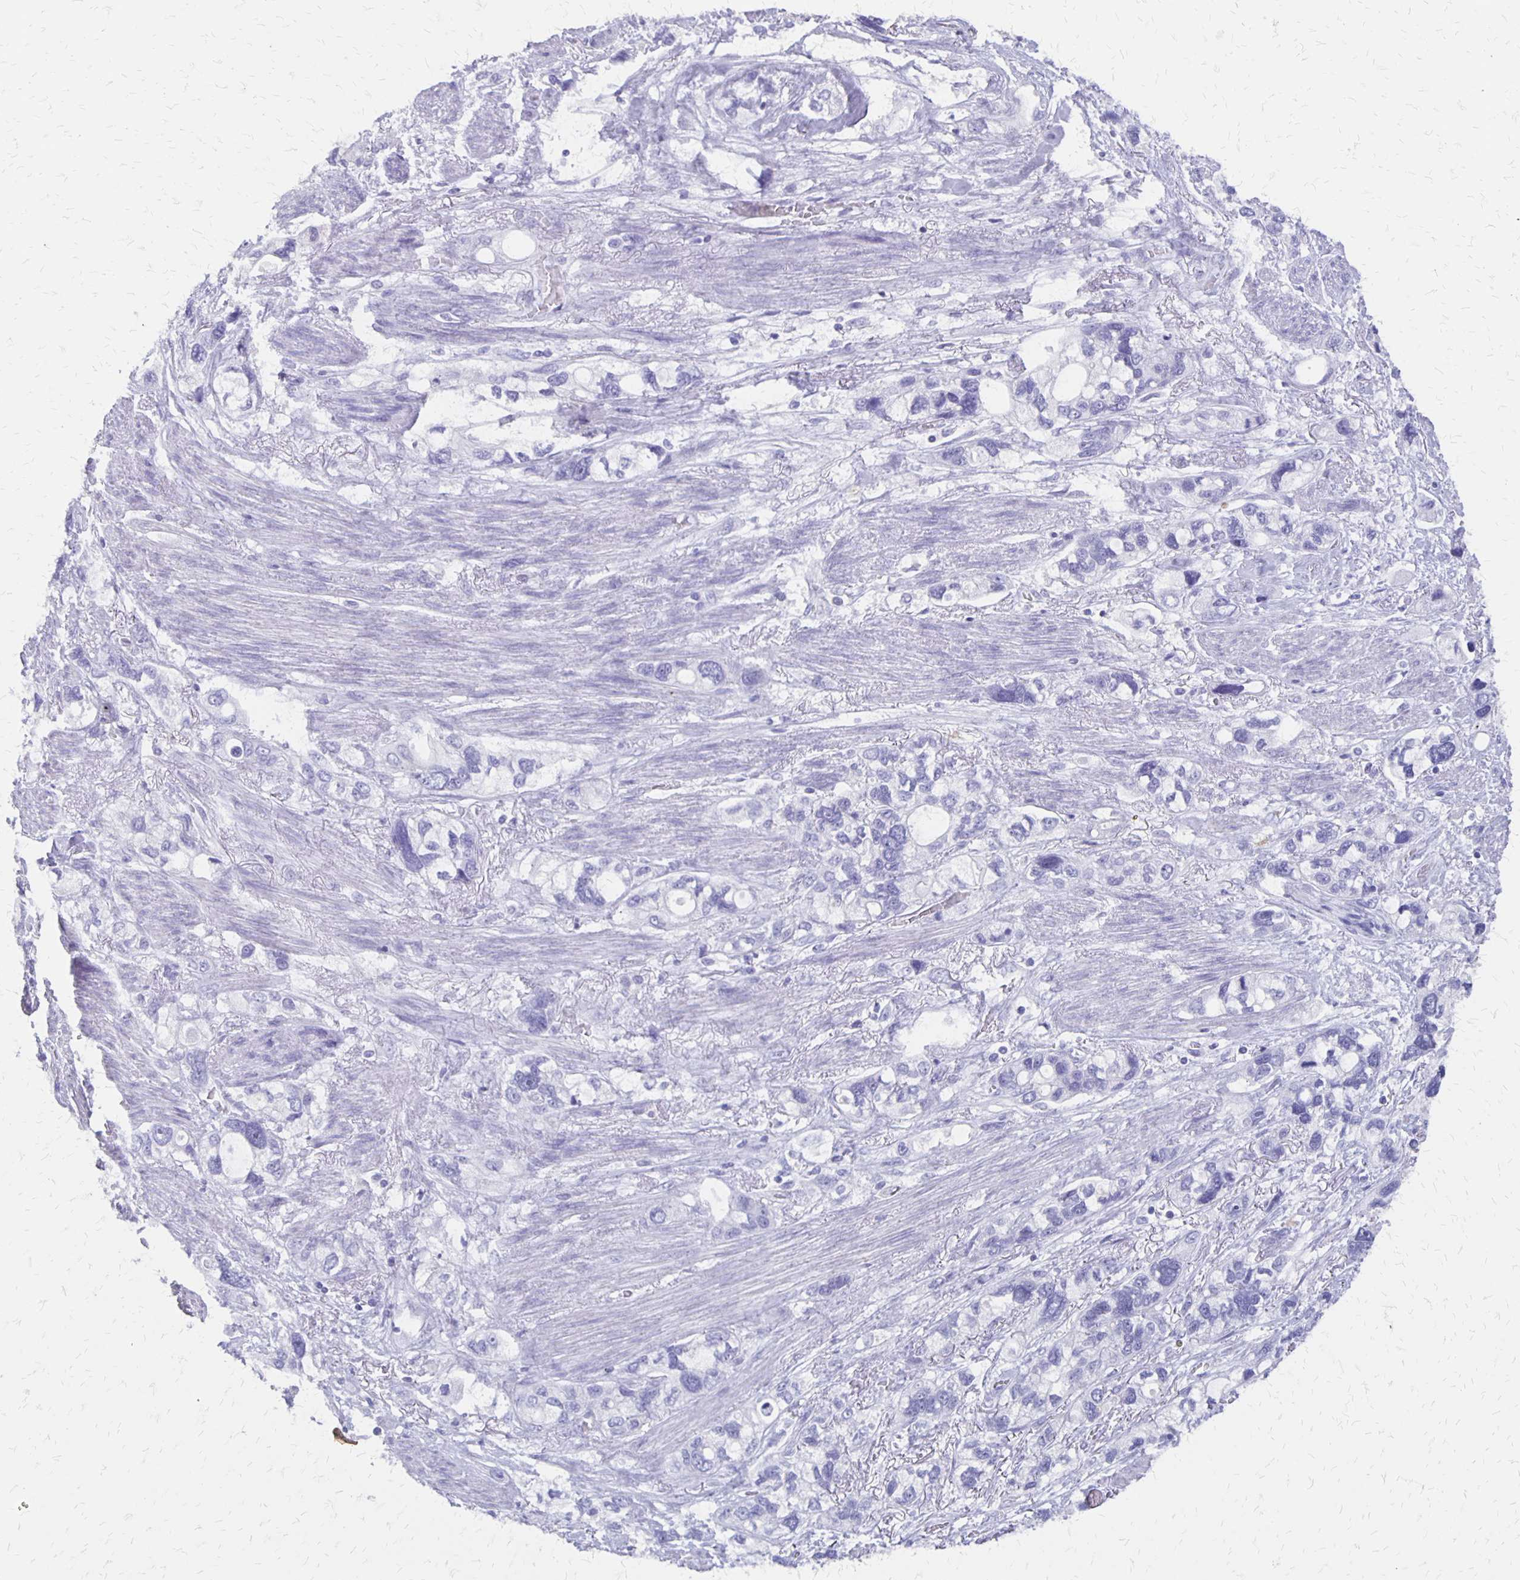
{"staining": {"intensity": "negative", "quantity": "none", "location": "none"}, "tissue": "stomach cancer", "cell_type": "Tumor cells", "image_type": "cancer", "snomed": [{"axis": "morphology", "description": "Adenocarcinoma, NOS"}, {"axis": "topography", "description": "Stomach, upper"}], "caption": "Immunohistochemical staining of stomach adenocarcinoma demonstrates no significant expression in tumor cells.", "gene": "SEPTIN5", "patient": {"sex": "female", "age": 81}}